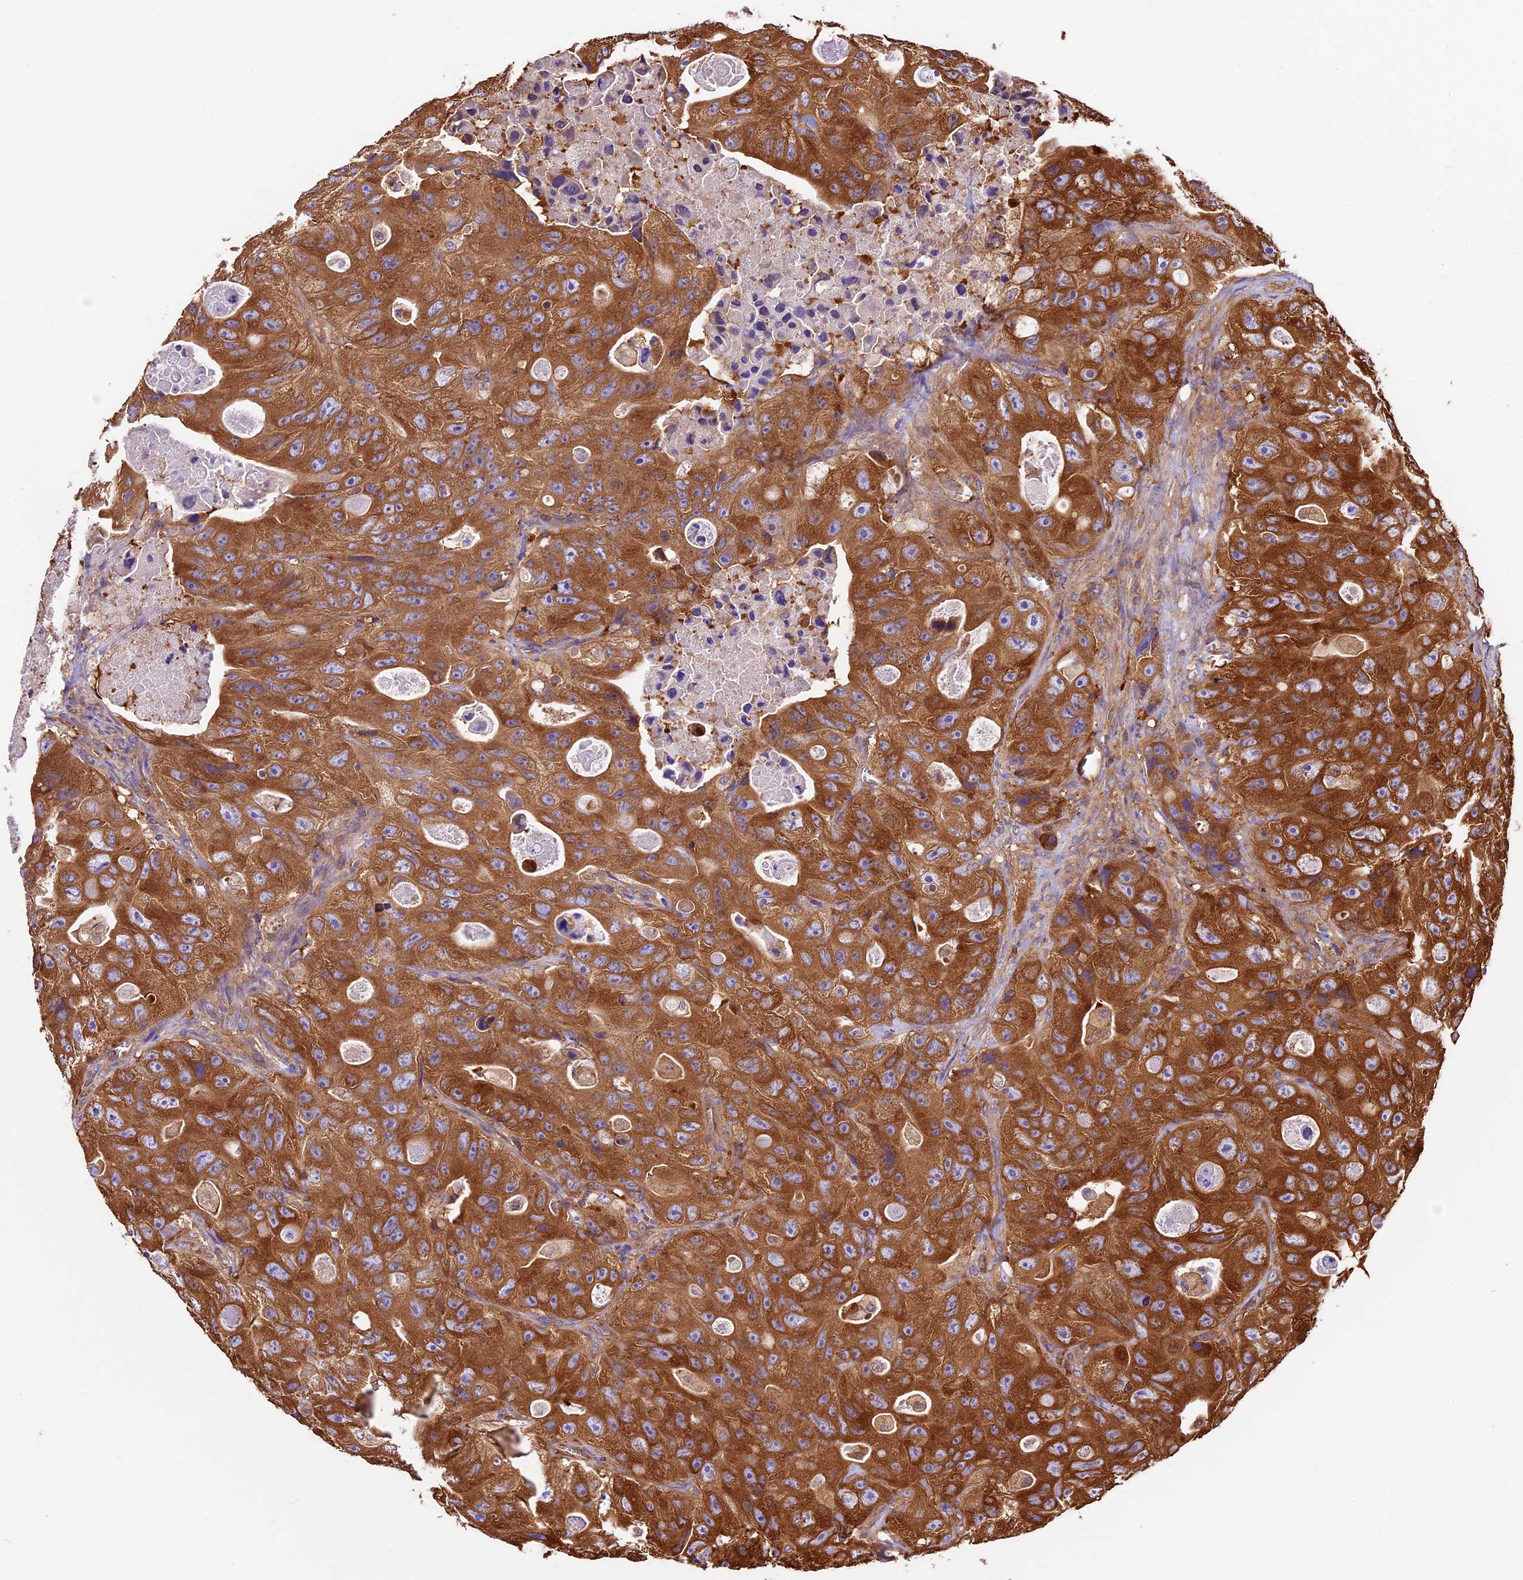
{"staining": {"intensity": "strong", "quantity": ">75%", "location": "cytoplasmic/membranous"}, "tissue": "colorectal cancer", "cell_type": "Tumor cells", "image_type": "cancer", "snomed": [{"axis": "morphology", "description": "Adenocarcinoma, NOS"}, {"axis": "topography", "description": "Colon"}], "caption": "Immunohistochemical staining of human colorectal adenocarcinoma exhibits strong cytoplasmic/membranous protein expression in about >75% of tumor cells.", "gene": "KARS1", "patient": {"sex": "female", "age": 46}}